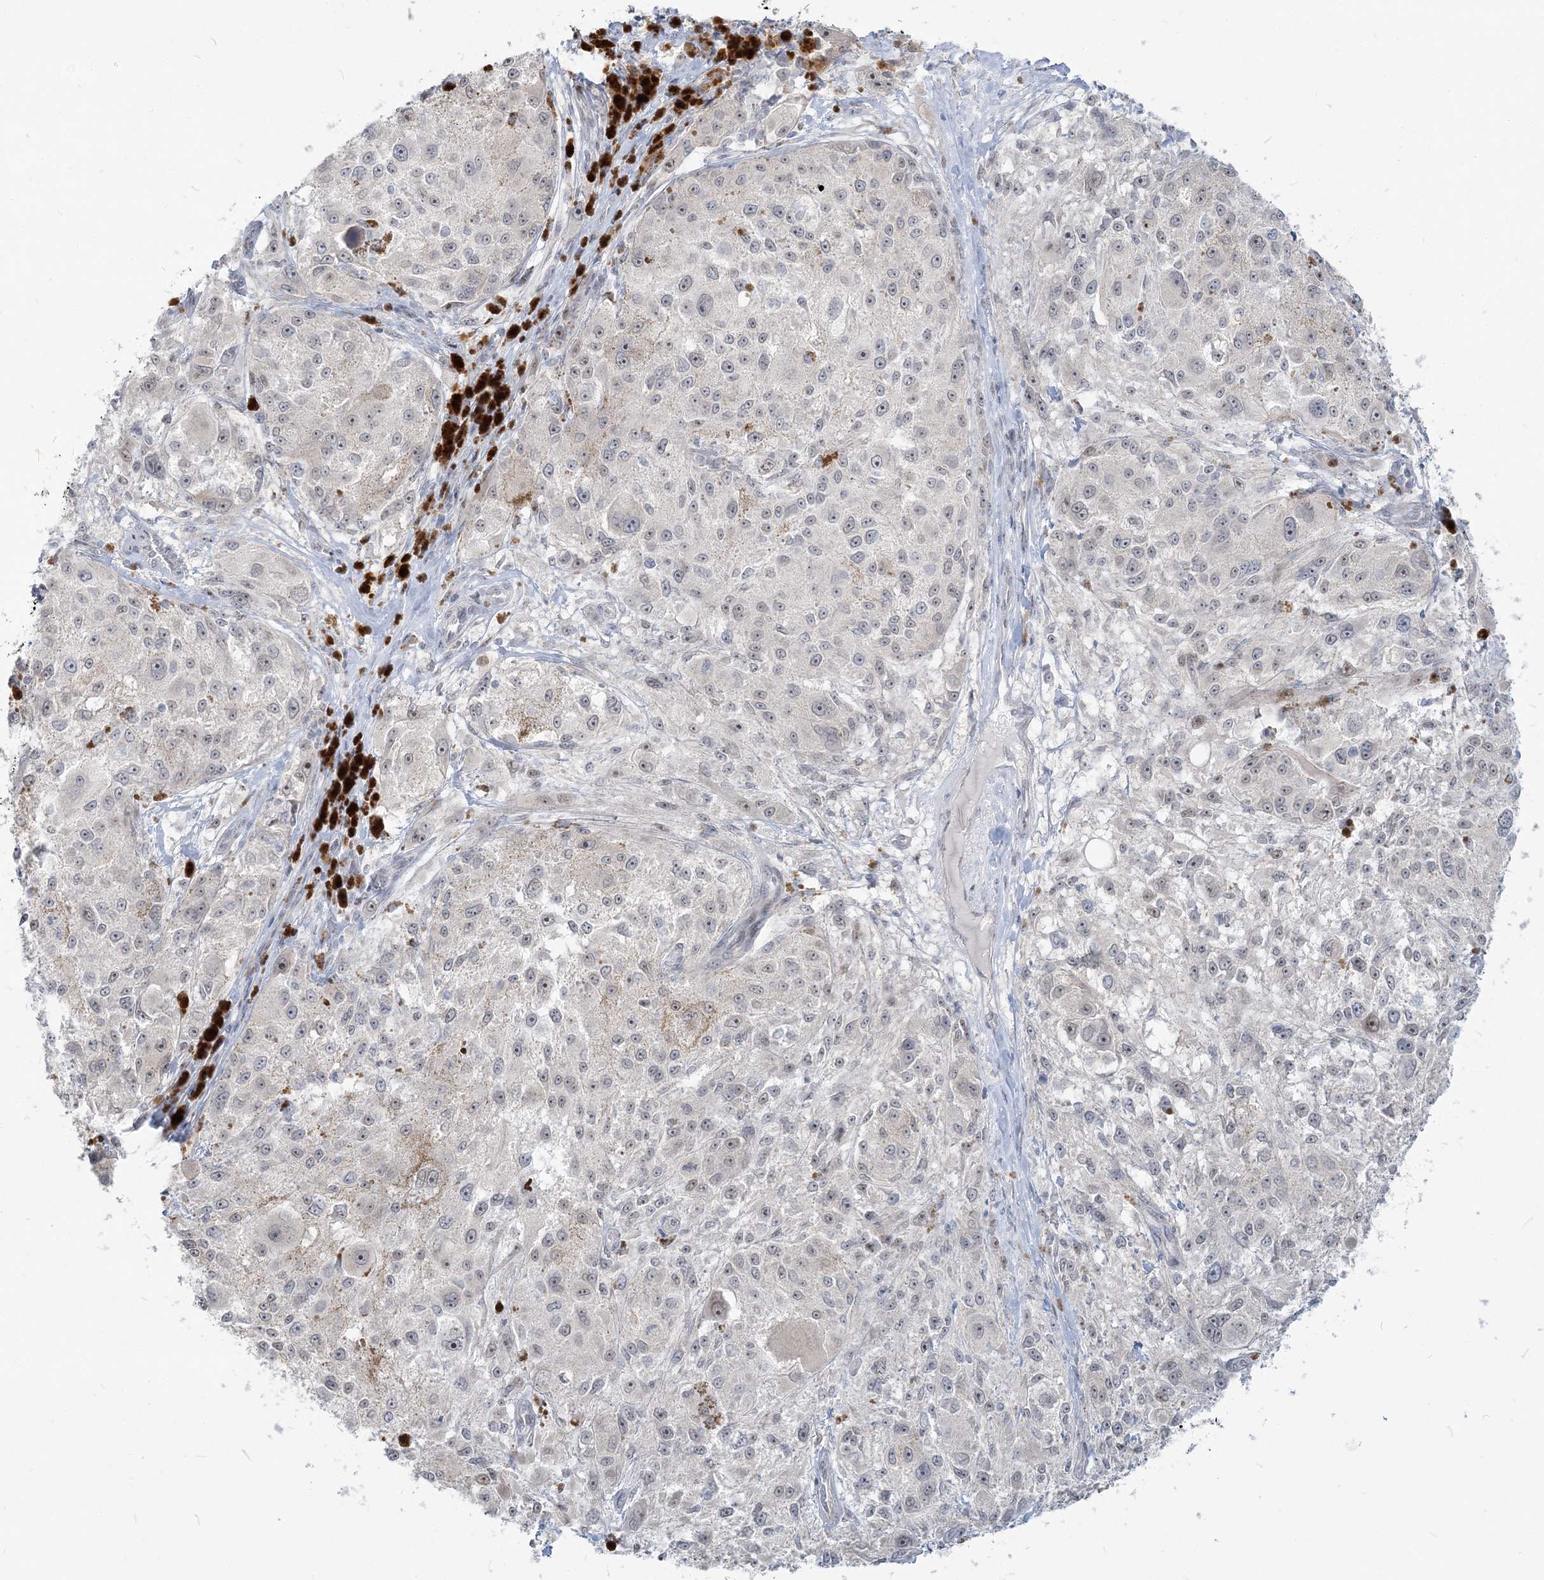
{"staining": {"intensity": "weak", "quantity": "<25%", "location": "nuclear"}, "tissue": "melanoma", "cell_type": "Tumor cells", "image_type": "cancer", "snomed": [{"axis": "morphology", "description": "Necrosis, NOS"}, {"axis": "morphology", "description": "Malignant melanoma, NOS"}, {"axis": "topography", "description": "Skin"}], "caption": "Histopathology image shows no significant protein staining in tumor cells of malignant melanoma.", "gene": "SDAD1", "patient": {"sex": "female", "age": 87}}